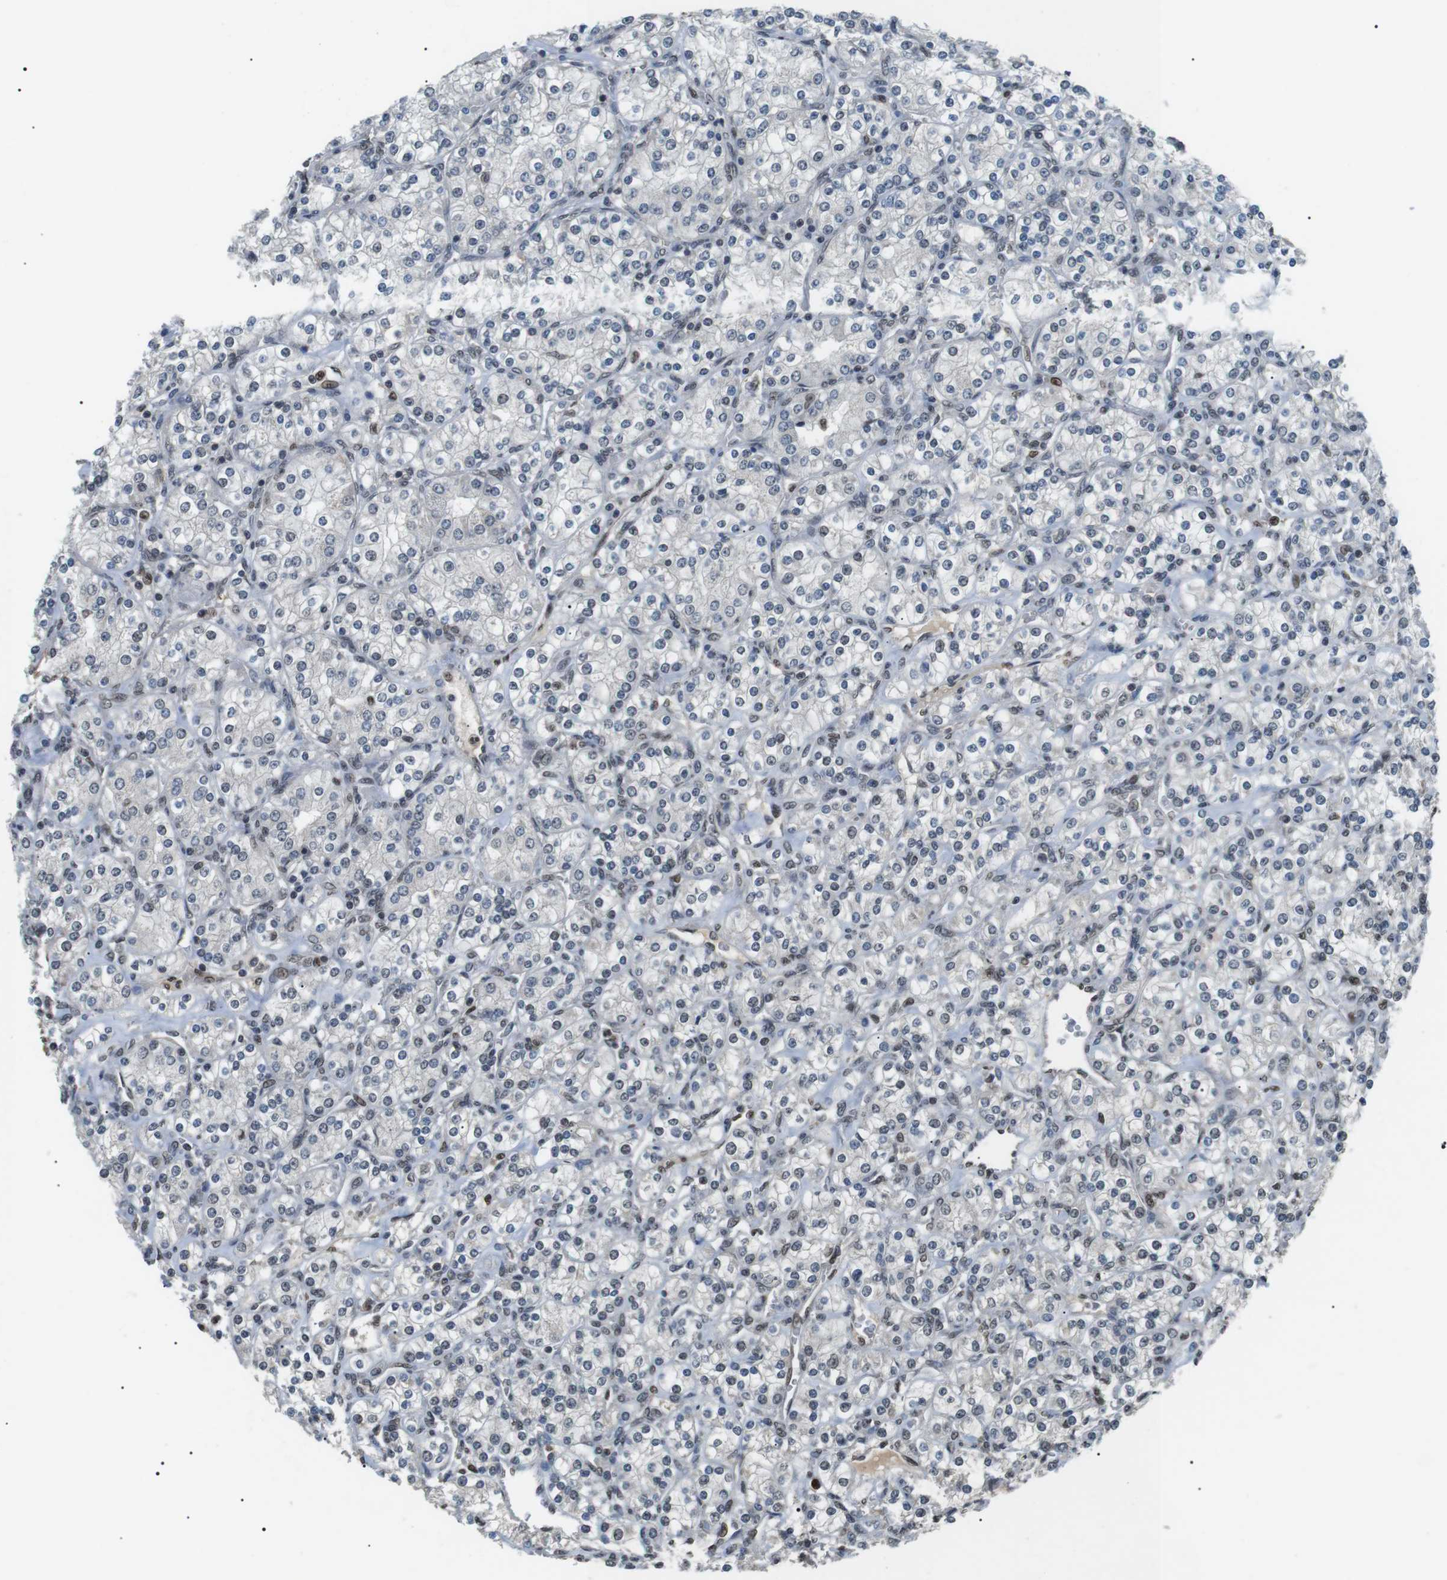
{"staining": {"intensity": "weak", "quantity": "<25%", "location": "nuclear"}, "tissue": "renal cancer", "cell_type": "Tumor cells", "image_type": "cancer", "snomed": [{"axis": "morphology", "description": "Adenocarcinoma, NOS"}, {"axis": "topography", "description": "Kidney"}], "caption": "Histopathology image shows no significant protein expression in tumor cells of renal adenocarcinoma.", "gene": "ORAI3", "patient": {"sex": "male", "age": 77}}